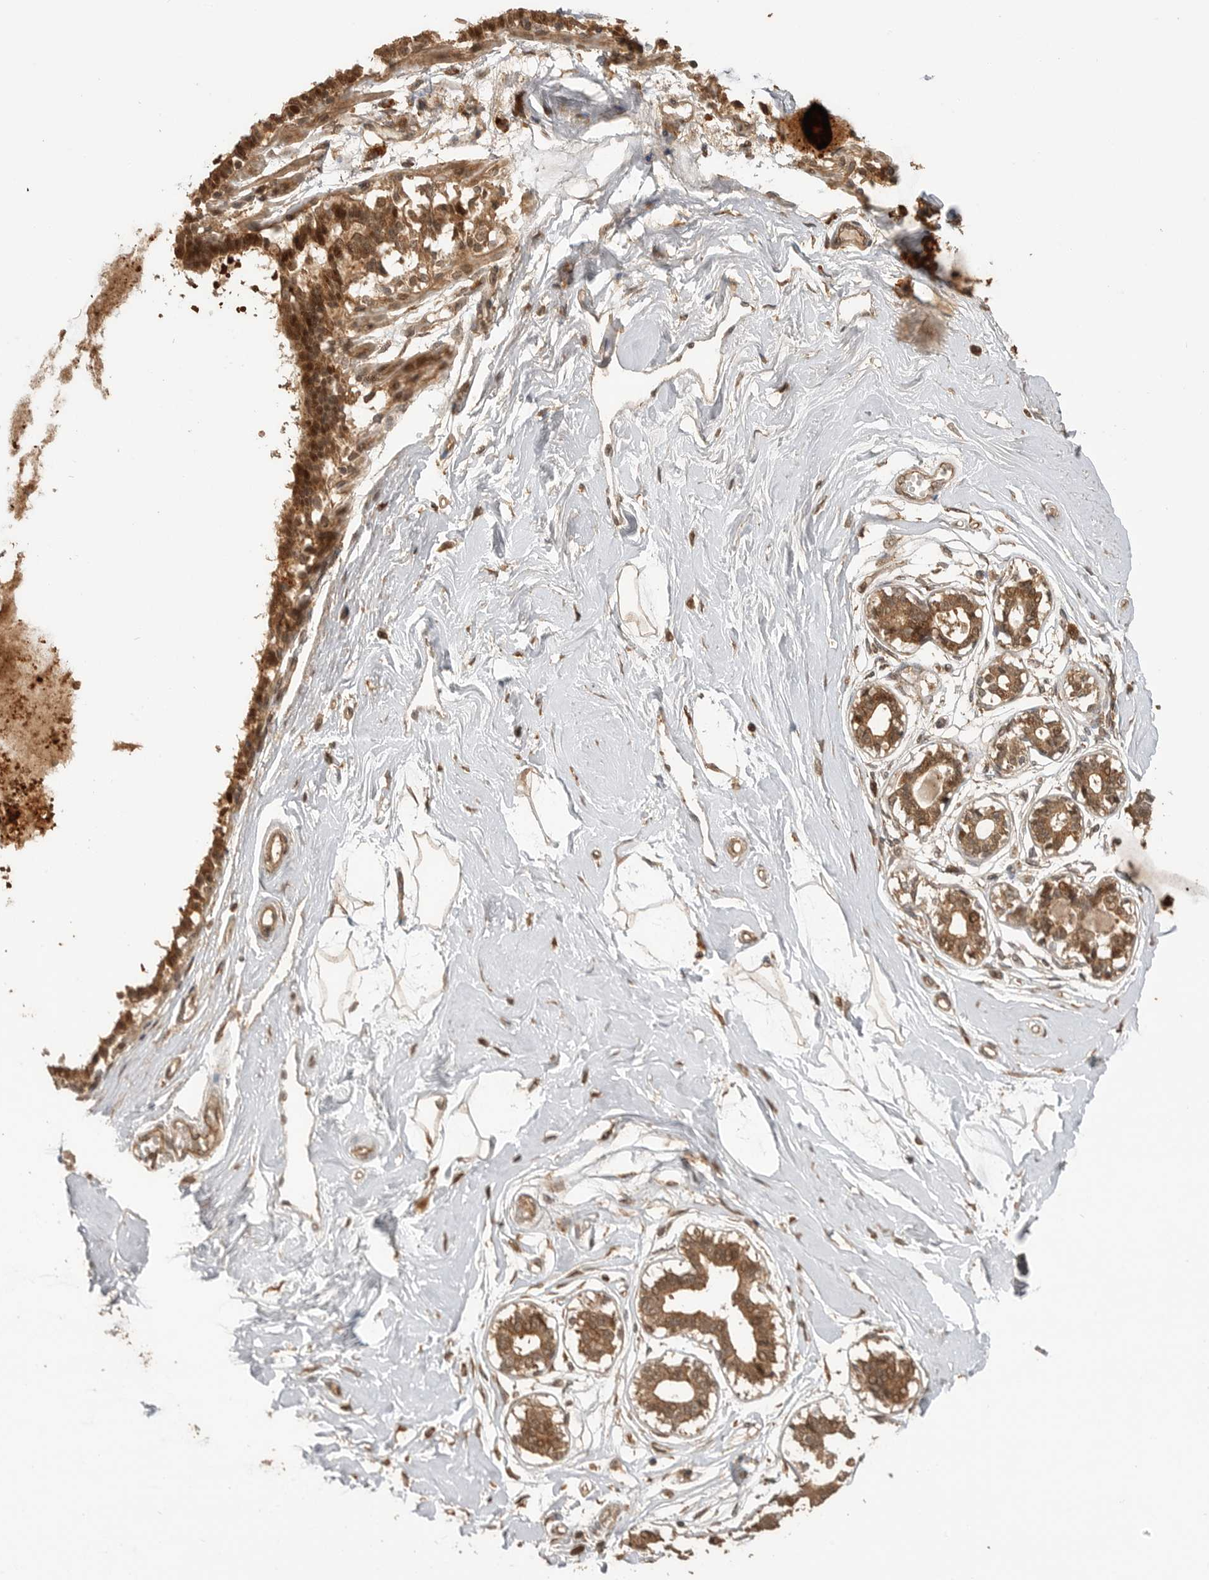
{"staining": {"intensity": "moderate", "quantity": "25%-75%", "location": "cytoplasmic/membranous,nuclear"}, "tissue": "breast", "cell_type": "Adipocytes", "image_type": "normal", "snomed": [{"axis": "morphology", "description": "Normal tissue, NOS"}, {"axis": "topography", "description": "Breast"}], "caption": "A high-resolution image shows immunohistochemistry staining of unremarkable breast, which displays moderate cytoplasmic/membranous,nuclear expression in about 25%-75% of adipocytes.", "gene": "BOC", "patient": {"sex": "female", "age": 45}}